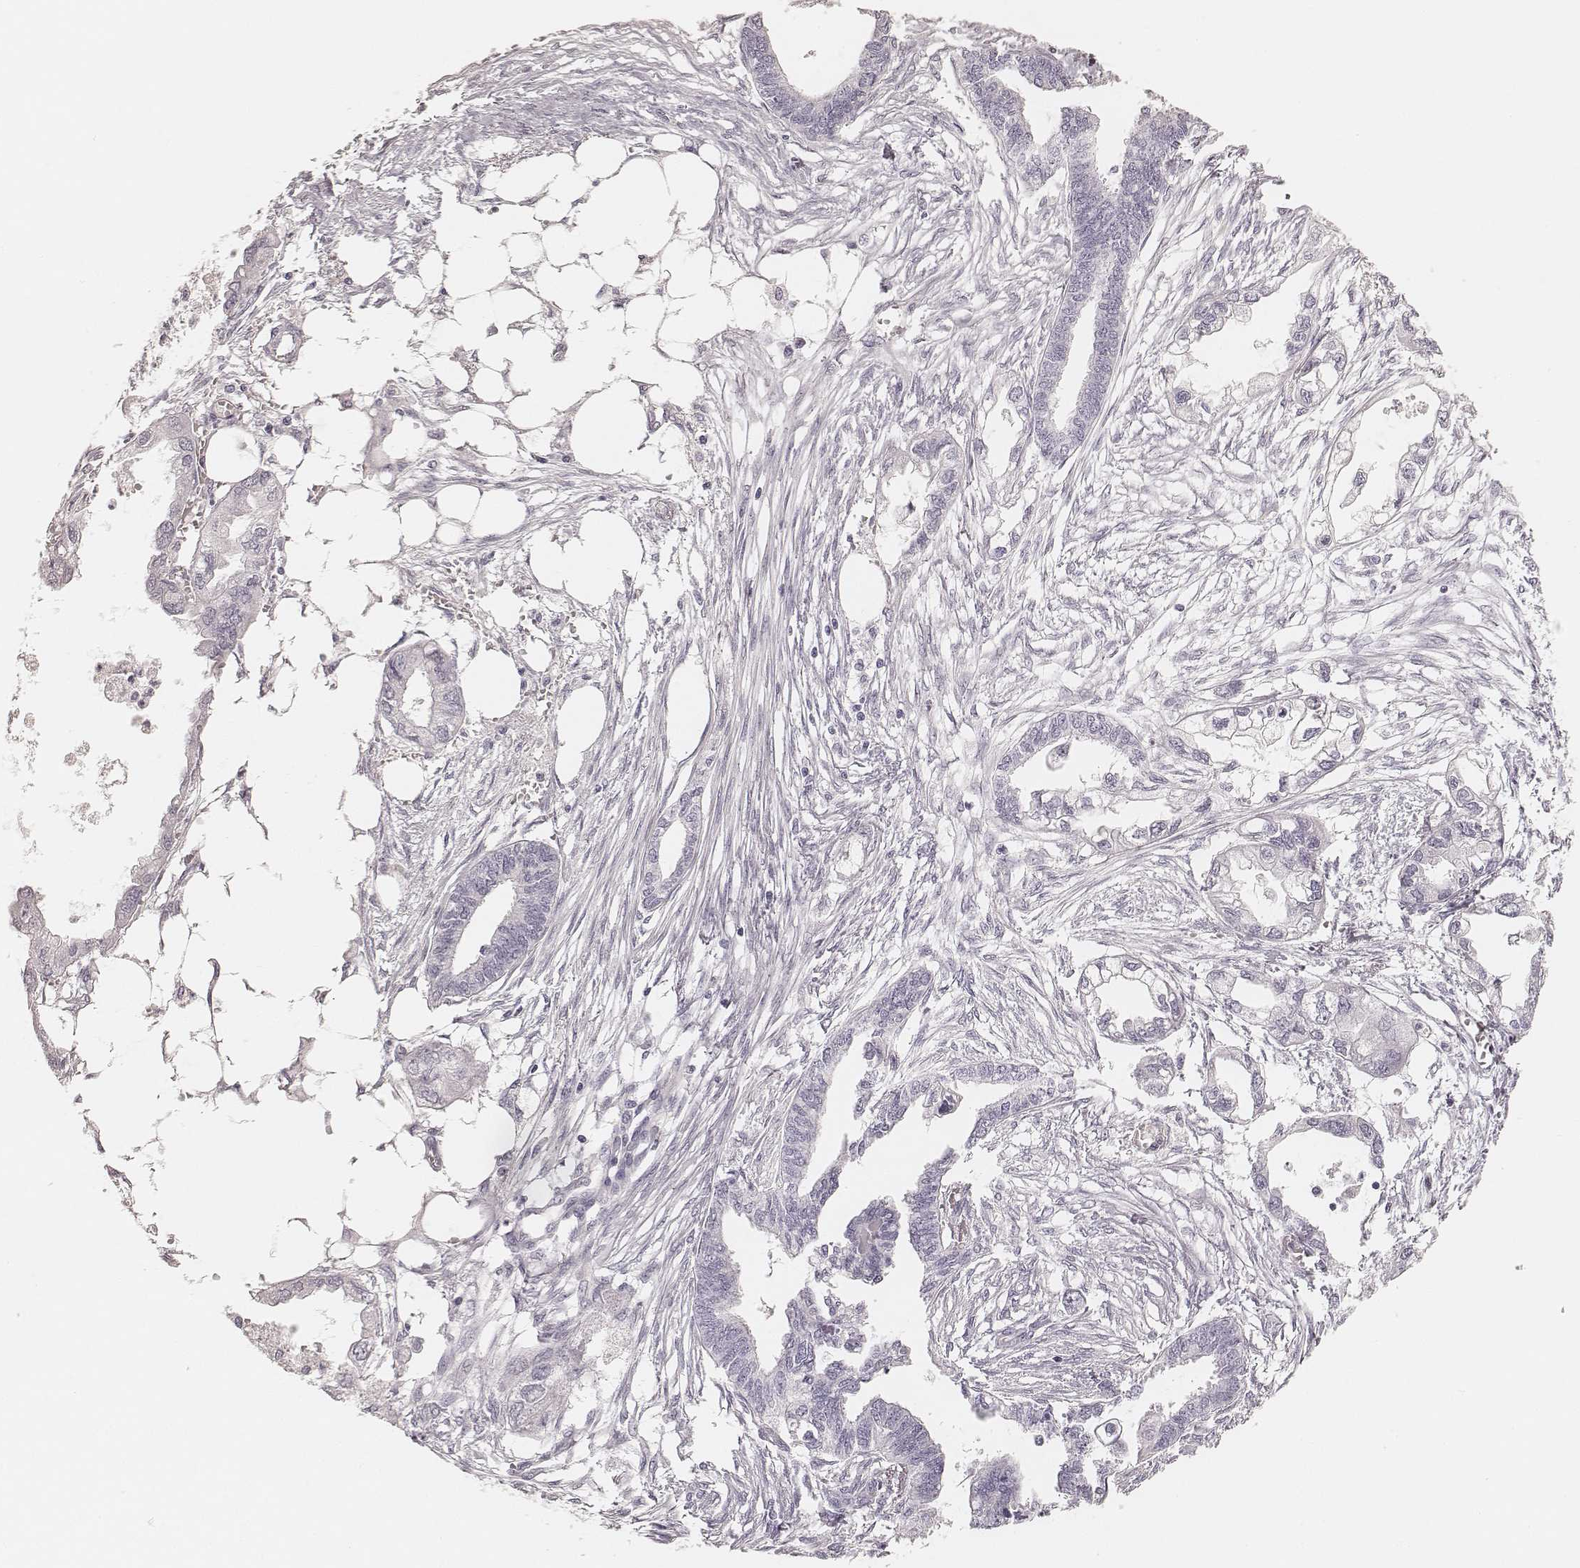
{"staining": {"intensity": "negative", "quantity": "none", "location": "none"}, "tissue": "endometrial cancer", "cell_type": "Tumor cells", "image_type": "cancer", "snomed": [{"axis": "morphology", "description": "Adenocarcinoma, NOS"}, {"axis": "morphology", "description": "Adenocarcinoma, metastatic, NOS"}, {"axis": "topography", "description": "Adipose tissue"}, {"axis": "topography", "description": "Endometrium"}], "caption": "IHC of adenocarcinoma (endometrial) exhibits no expression in tumor cells.", "gene": "HNF4G", "patient": {"sex": "female", "age": 67}}